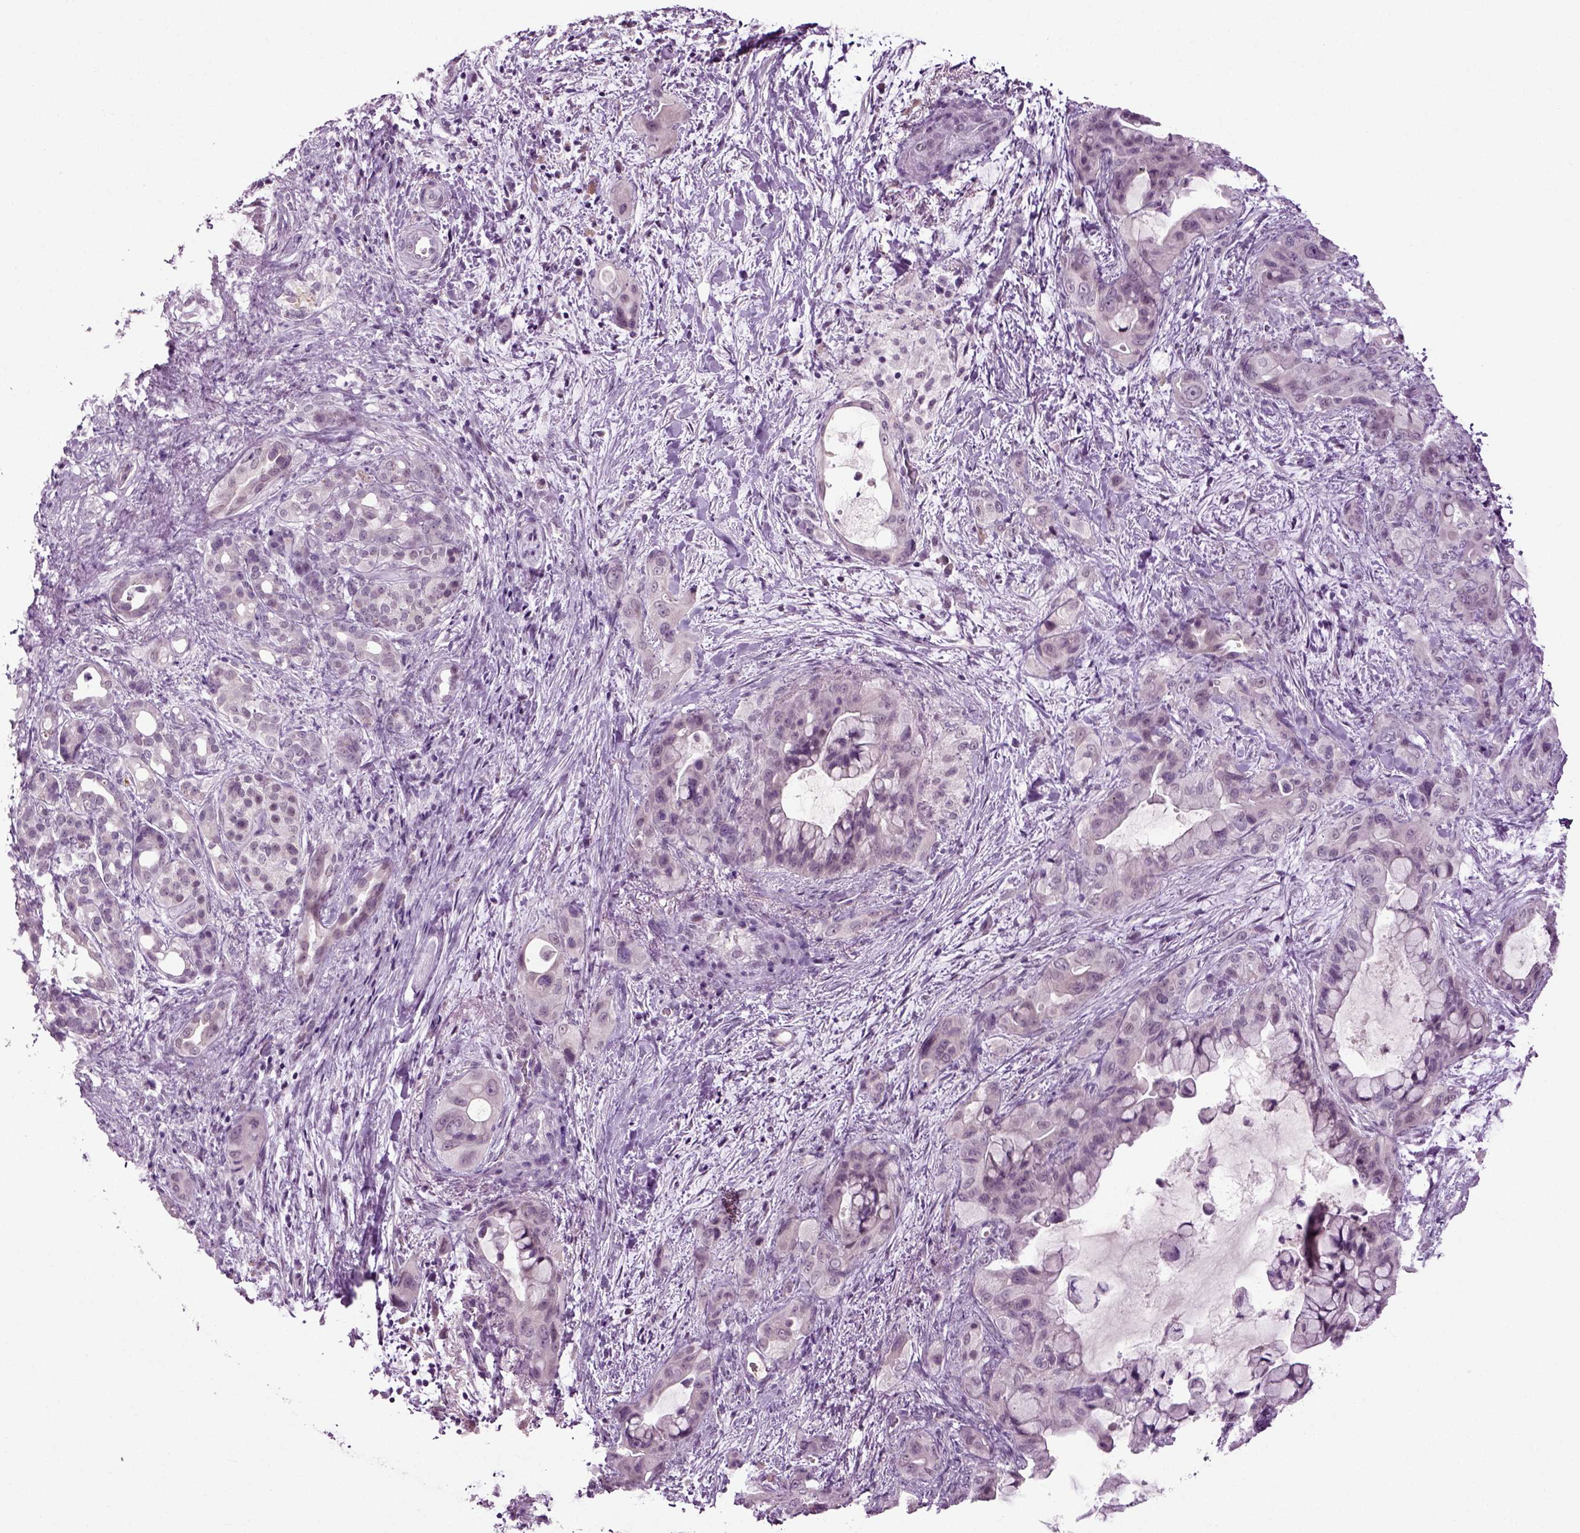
{"staining": {"intensity": "negative", "quantity": "none", "location": "none"}, "tissue": "pancreatic cancer", "cell_type": "Tumor cells", "image_type": "cancer", "snomed": [{"axis": "morphology", "description": "Adenocarcinoma, NOS"}, {"axis": "topography", "description": "Pancreas"}], "caption": "Tumor cells show no significant positivity in pancreatic cancer (adenocarcinoma).", "gene": "SPATA17", "patient": {"sex": "male", "age": 71}}